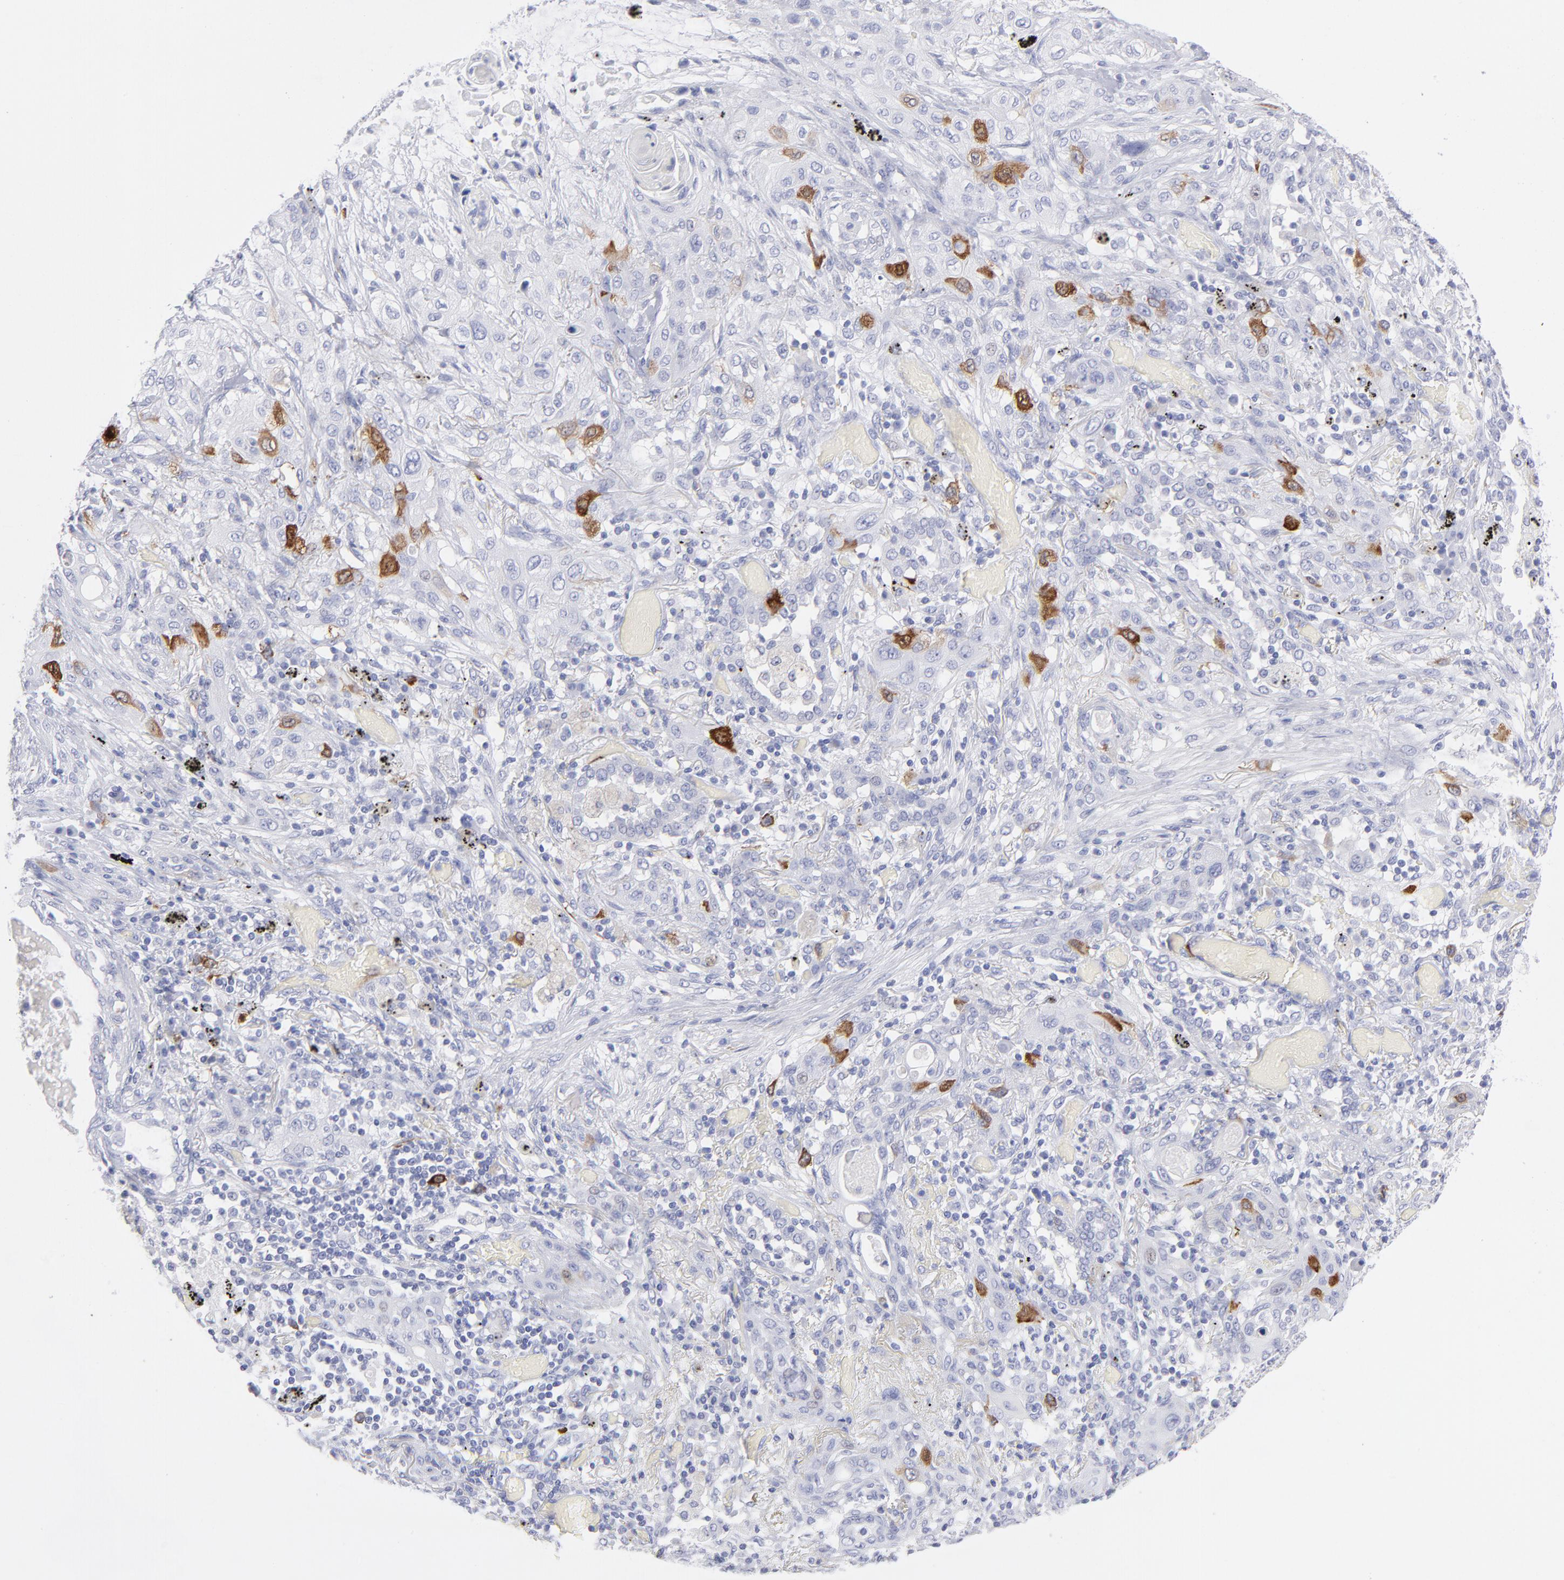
{"staining": {"intensity": "moderate", "quantity": "<25%", "location": "cytoplasmic/membranous"}, "tissue": "lung cancer", "cell_type": "Tumor cells", "image_type": "cancer", "snomed": [{"axis": "morphology", "description": "Squamous cell carcinoma, NOS"}, {"axis": "topography", "description": "Lung"}], "caption": "High-power microscopy captured an immunohistochemistry micrograph of squamous cell carcinoma (lung), revealing moderate cytoplasmic/membranous positivity in approximately <25% of tumor cells.", "gene": "CCNB1", "patient": {"sex": "female", "age": 47}}